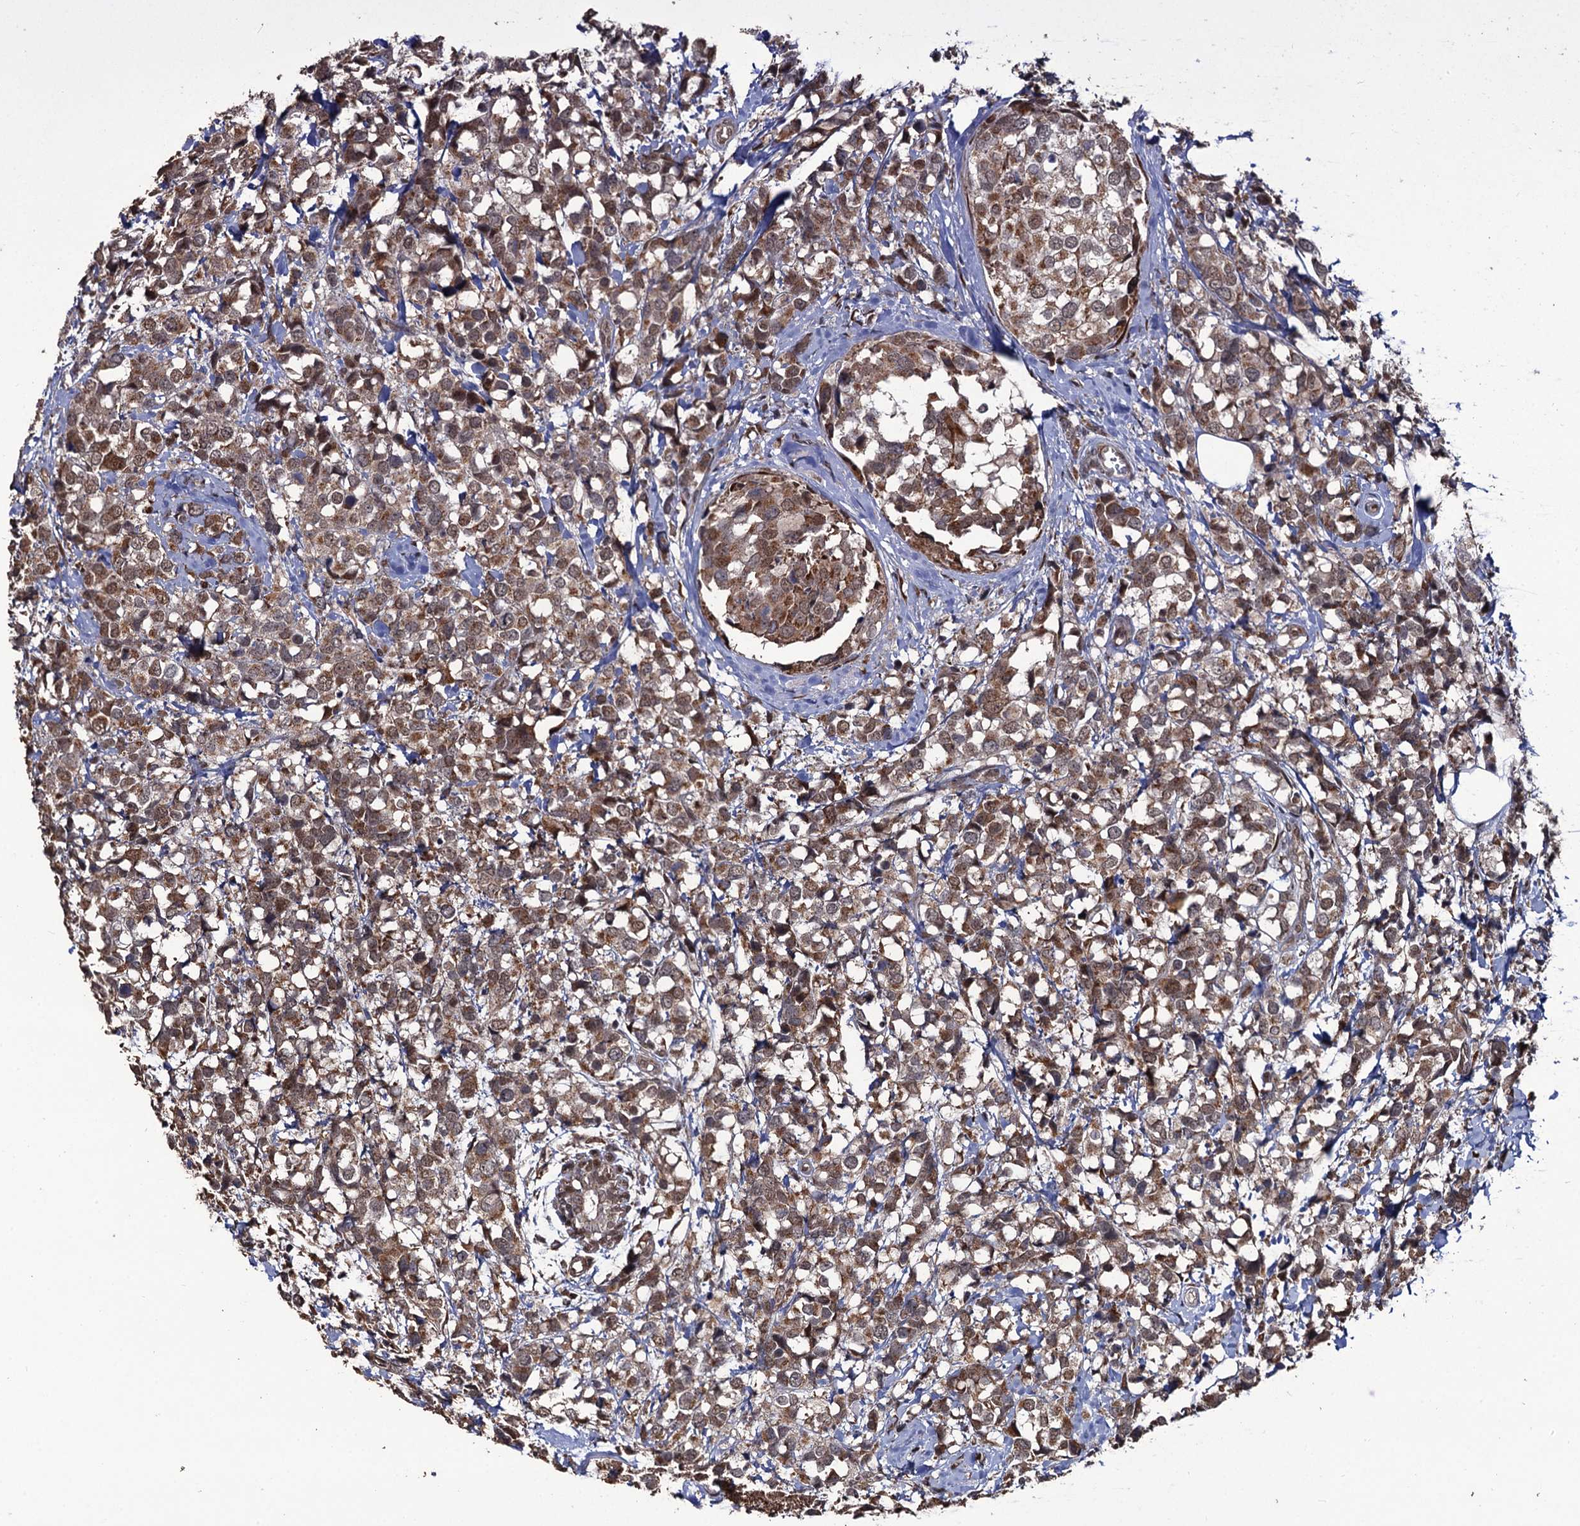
{"staining": {"intensity": "moderate", "quantity": "25%-75%", "location": "nuclear"}, "tissue": "breast cancer", "cell_type": "Tumor cells", "image_type": "cancer", "snomed": [{"axis": "morphology", "description": "Lobular carcinoma"}, {"axis": "topography", "description": "Breast"}], "caption": "Immunohistochemical staining of breast lobular carcinoma shows moderate nuclear protein staining in approximately 25%-75% of tumor cells.", "gene": "LRRC63", "patient": {"sex": "female", "age": 59}}